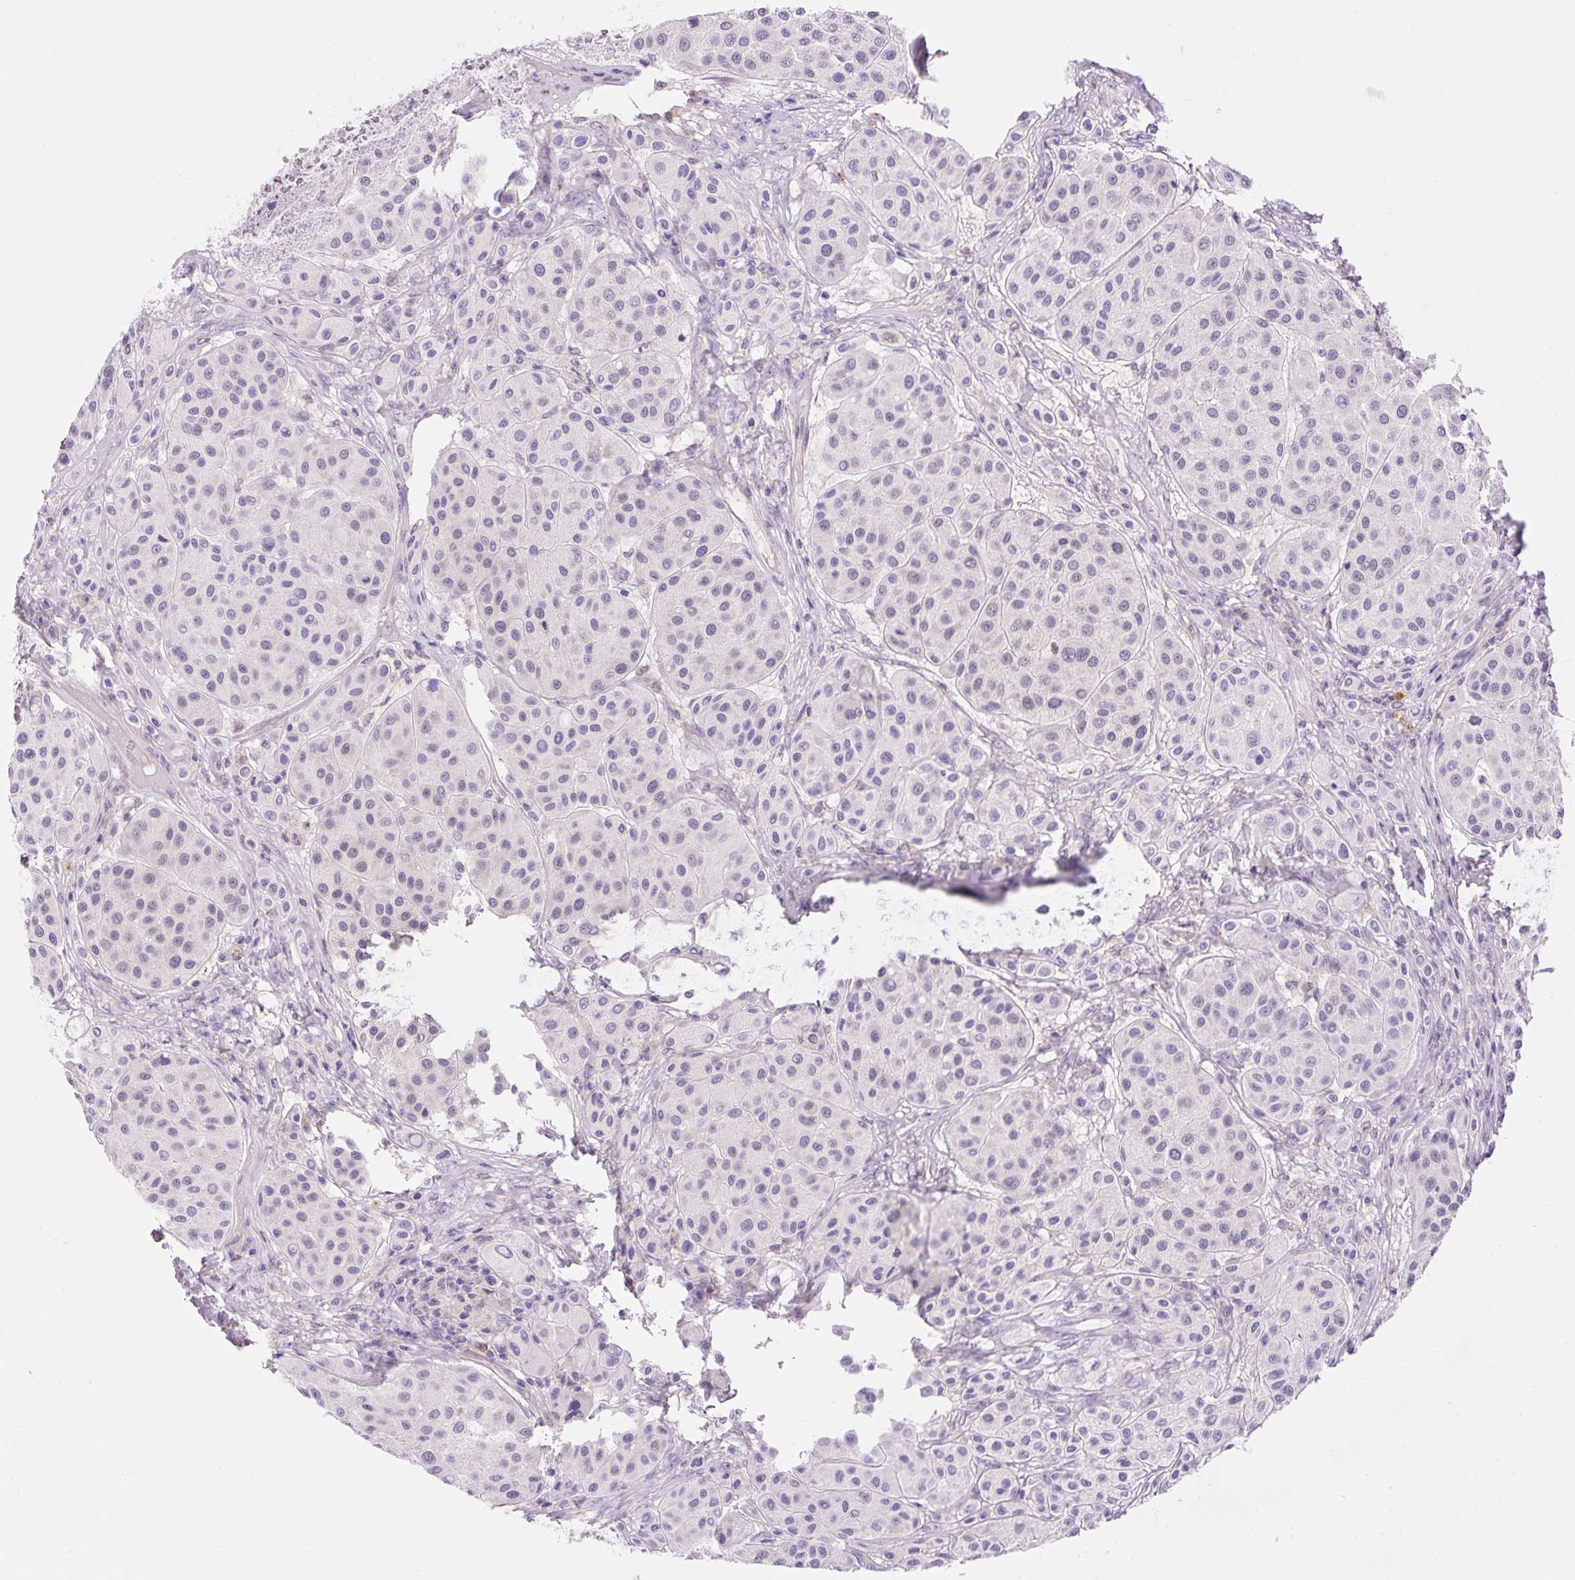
{"staining": {"intensity": "negative", "quantity": "none", "location": "none"}, "tissue": "melanoma", "cell_type": "Tumor cells", "image_type": "cancer", "snomed": [{"axis": "morphology", "description": "Malignant melanoma, Metastatic site"}, {"axis": "topography", "description": "Smooth muscle"}], "caption": "This histopathology image is of malignant melanoma (metastatic site) stained with immunohistochemistry to label a protein in brown with the nuclei are counter-stained blue. There is no staining in tumor cells.", "gene": "TMEM150C", "patient": {"sex": "male", "age": 41}}